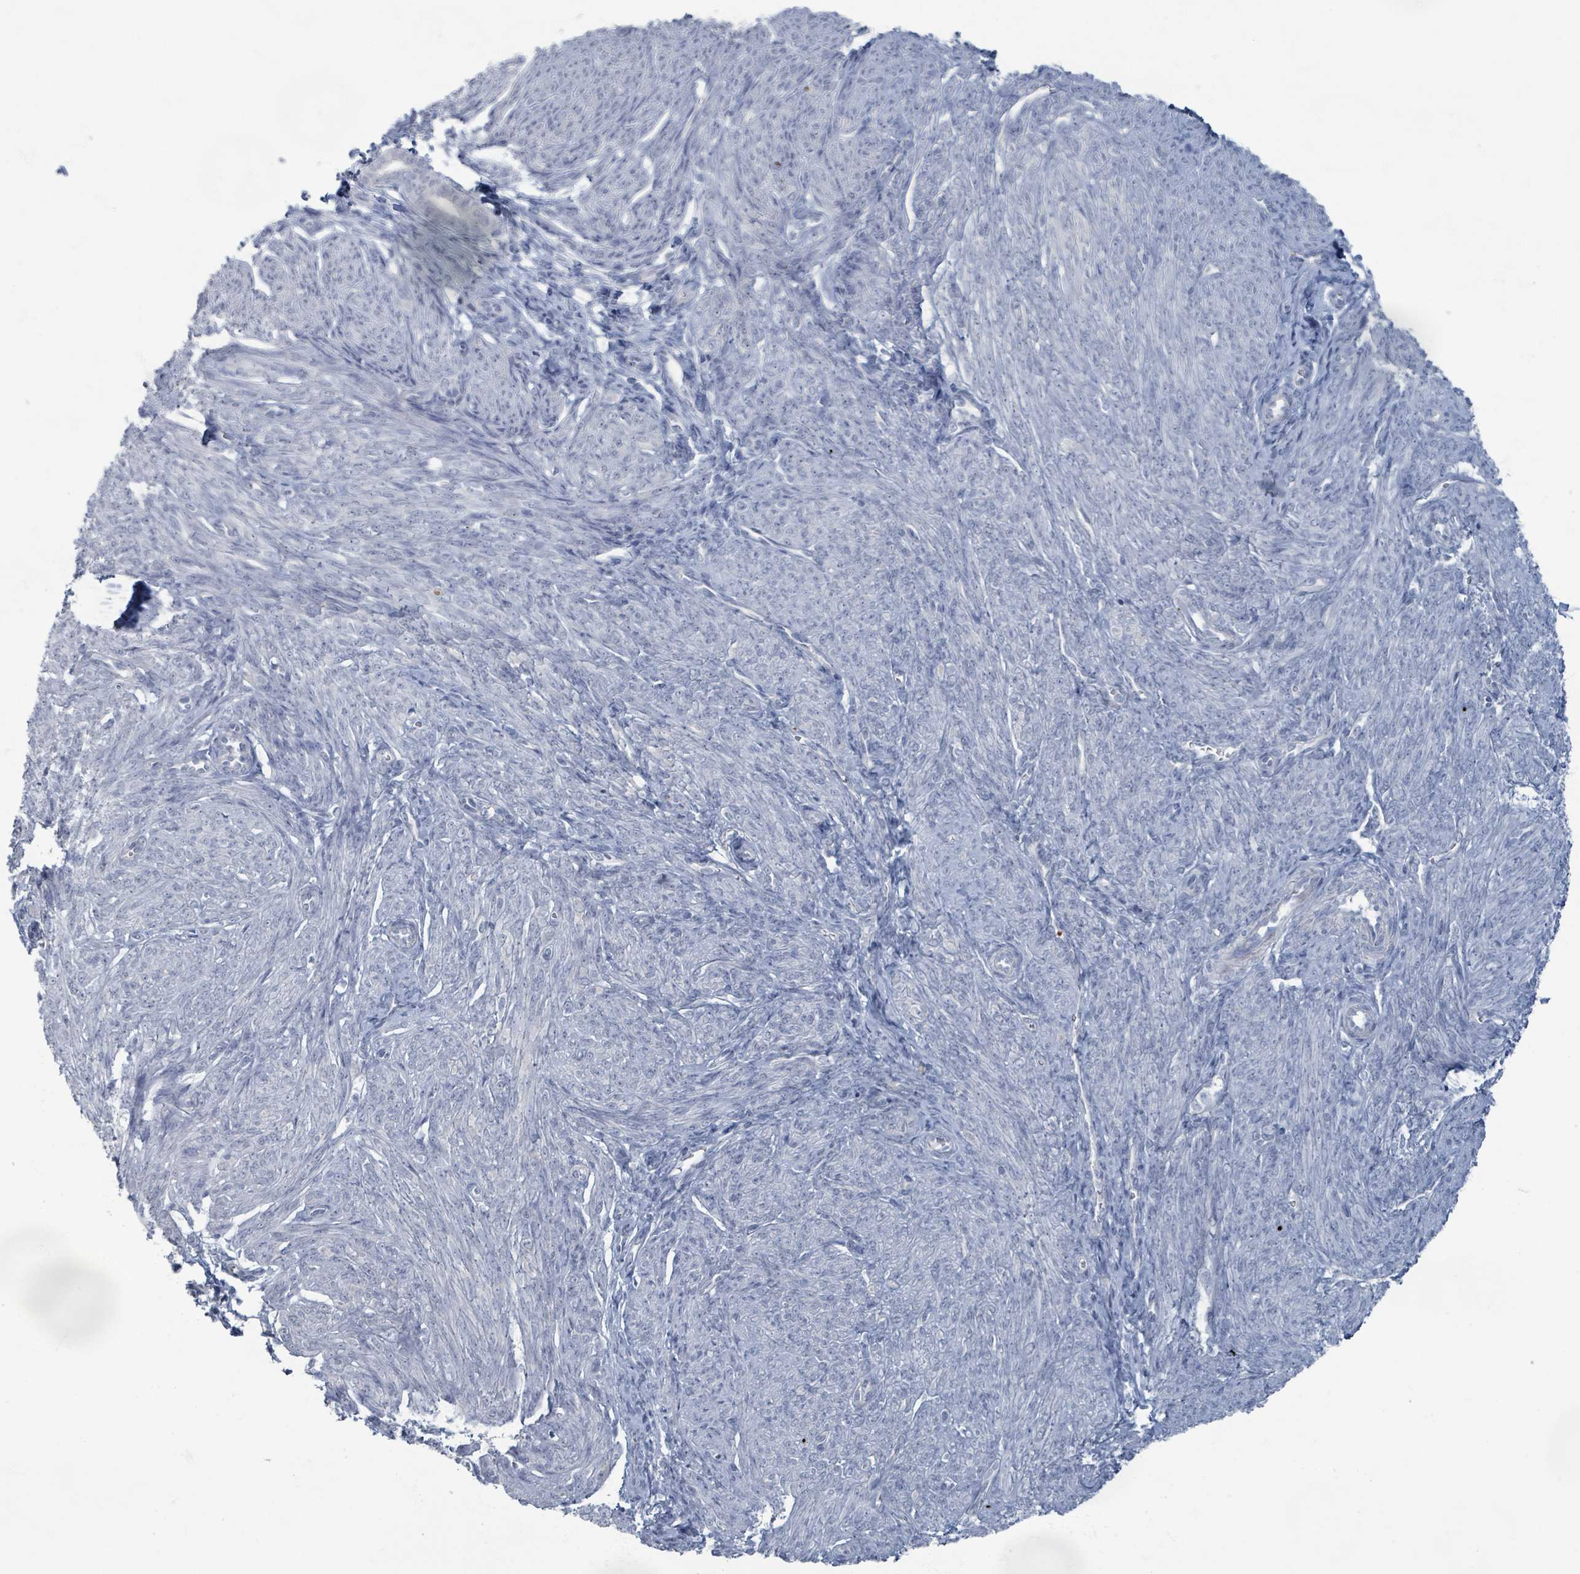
{"staining": {"intensity": "negative", "quantity": "none", "location": "none"}, "tissue": "endometrial cancer", "cell_type": "Tumor cells", "image_type": "cancer", "snomed": [{"axis": "morphology", "description": "Adenocarcinoma, NOS"}, {"axis": "topography", "description": "Endometrium"}], "caption": "IHC micrograph of neoplastic tissue: human endometrial cancer (adenocarcinoma) stained with DAB demonstrates no significant protein positivity in tumor cells.", "gene": "WNT11", "patient": {"sex": "female", "age": 87}}